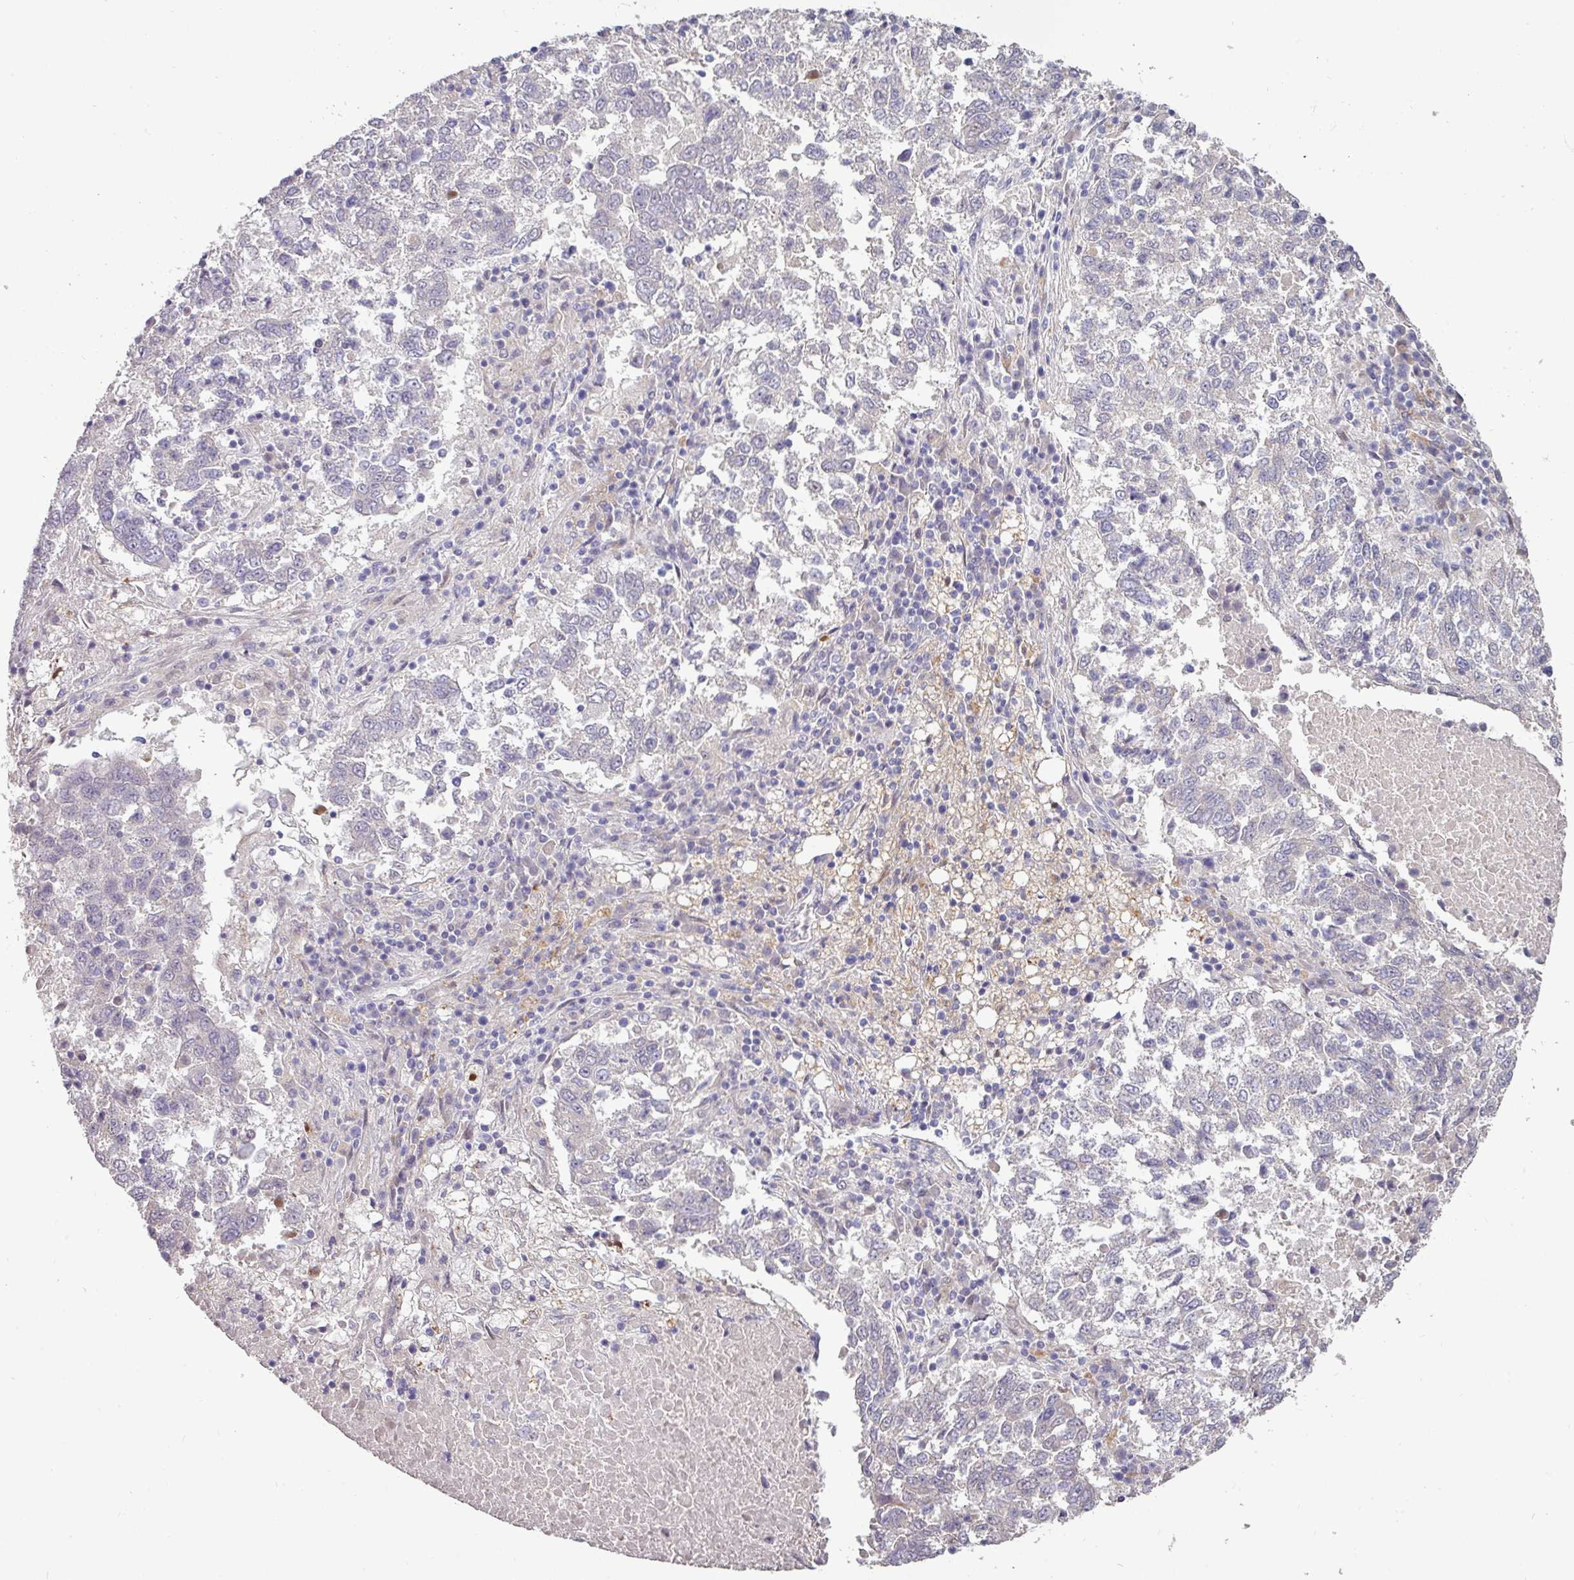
{"staining": {"intensity": "negative", "quantity": "none", "location": "none"}, "tissue": "lung cancer", "cell_type": "Tumor cells", "image_type": "cancer", "snomed": [{"axis": "morphology", "description": "Squamous cell carcinoma, NOS"}, {"axis": "topography", "description": "Lung"}], "caption": "Immunohistochemical staining of human lung cancer (squamous cell carcinoma) reveals no significant positivity in tumor cells.", "gene": "SWSAP1", "patient": {"sex": "male", "age": 73}}